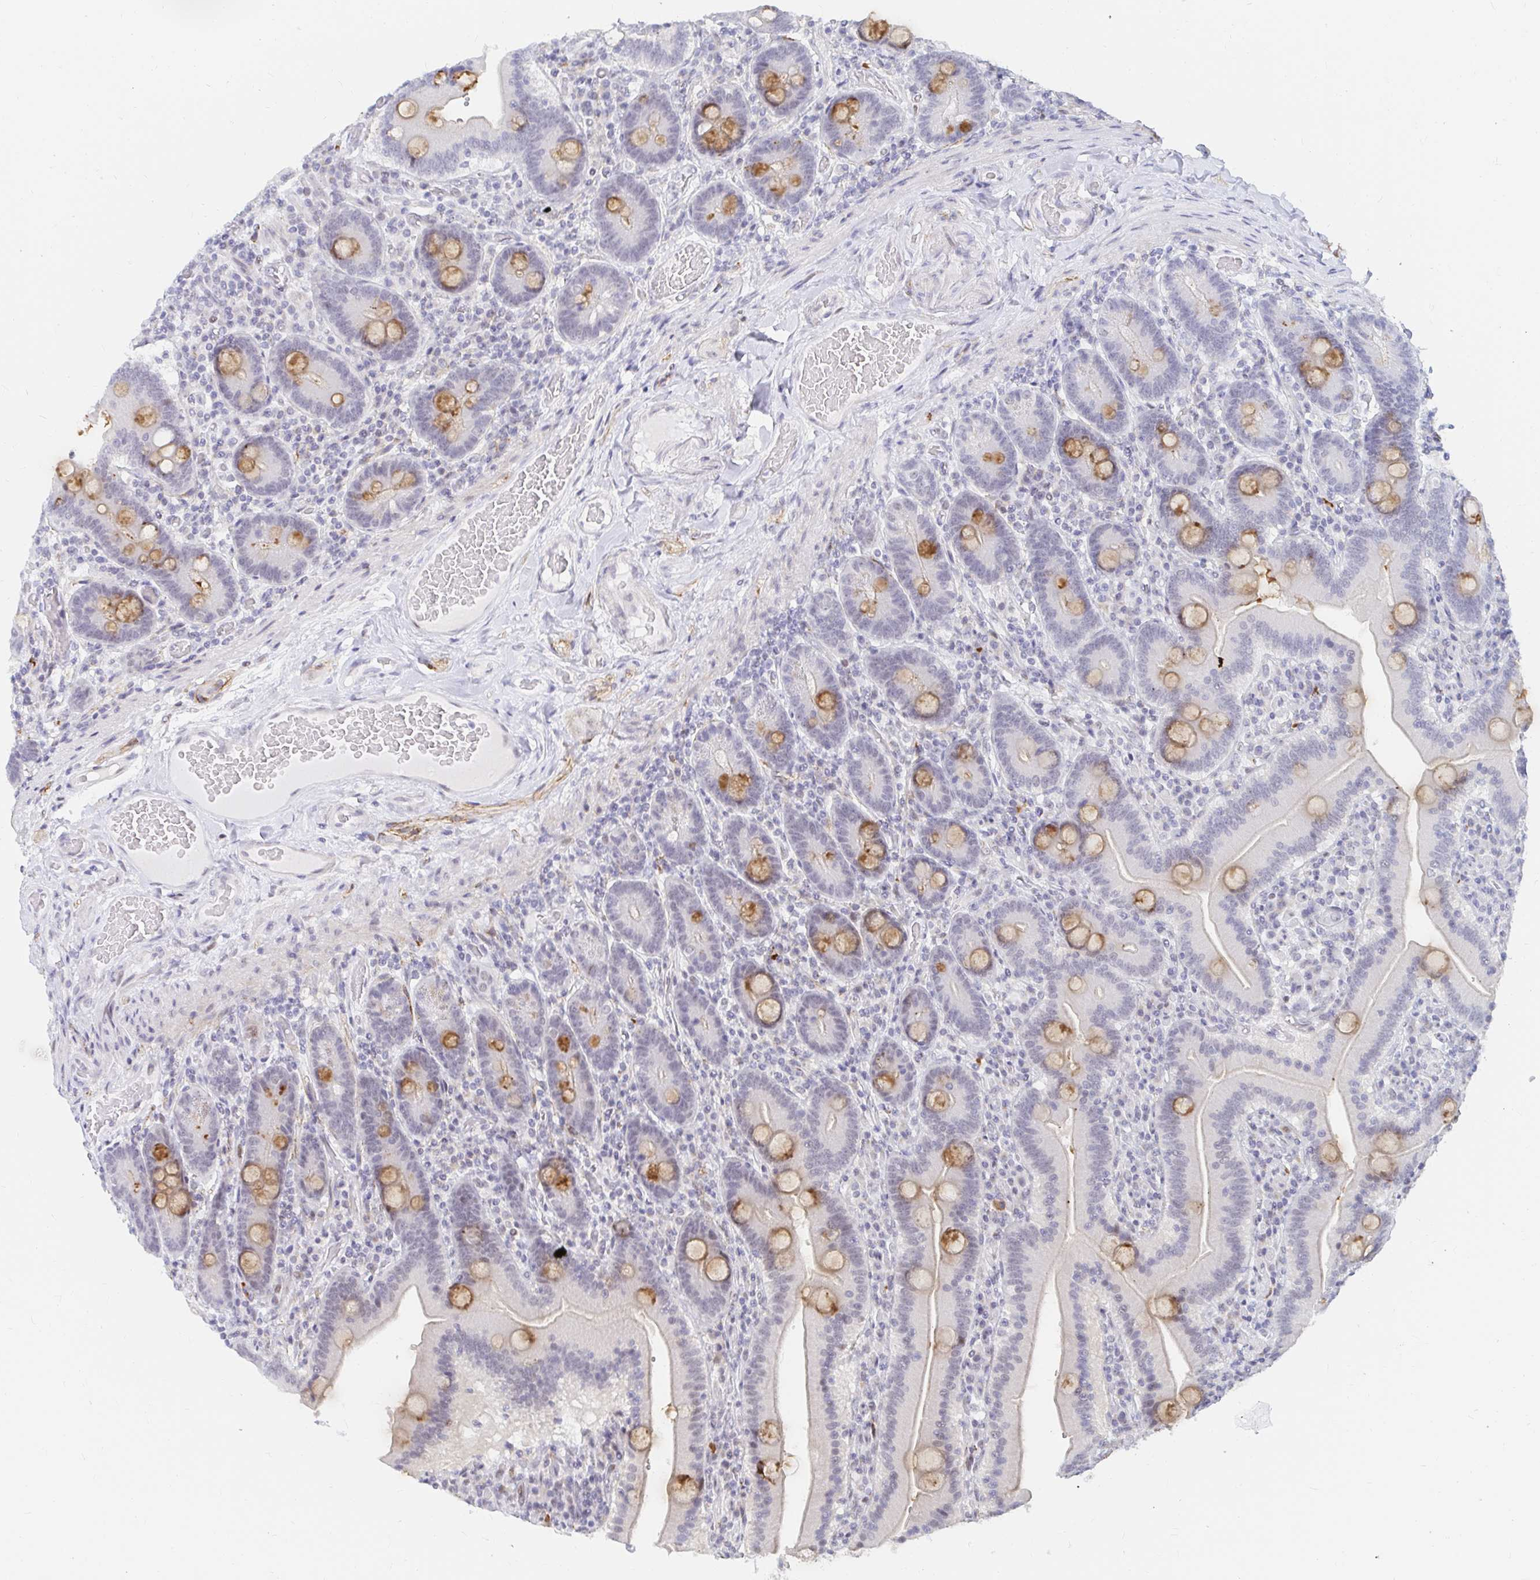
{"staining": {"intensity": "moderate", "quantity": "25%-75%", "location": "cytoplasmic/membranous"}, "tissue": "duodenum", "cell_type": "Glandular cells", "image_type": "normal", "snomed": [{"axis": "morphology", "description": "Normal tissue, NOS"}, {"axis": "topography", "description": "Duodenum"}], "caption": "Duodenum stained for a protein reveals moderate cytoplasmic/membranous positivity in glandular cells. The protein of interest is shown in brown color, while the nuclei are stained blue.", "gene": "COL28A1", "patient": {"sex": "female", "age": 62}}